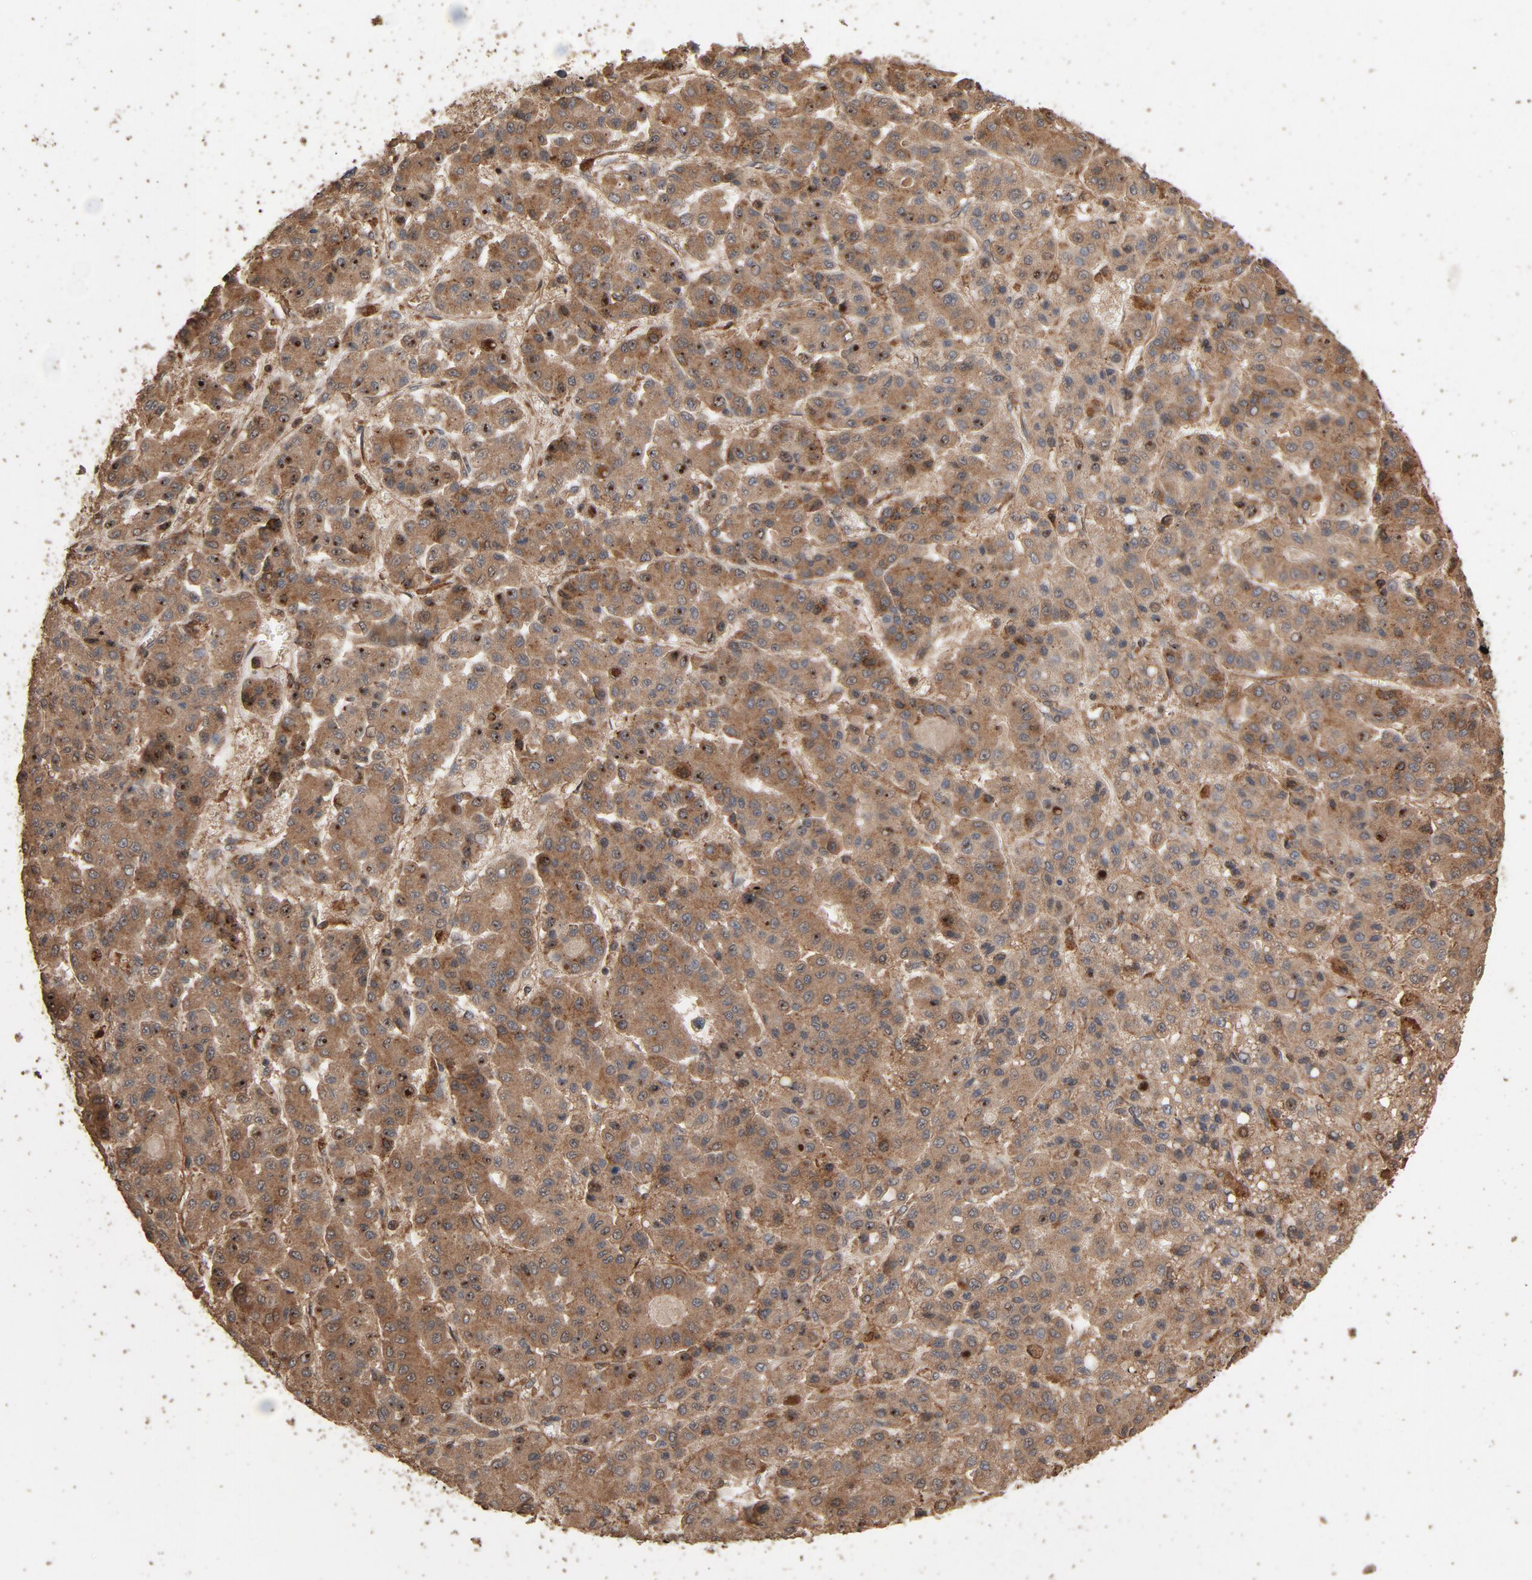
{"staining": {"intensity": "moderate", "quantity": ">75%", "location": "cytoplasmic/membranous"}, "tissue": "liver cancer", "cell_type": "Tumor cells", "image_type": "cancer", "snomed": [{"axis": "morphology", "description": "Carcinoma, Hepatocellular, NOS"}, {"axis": "topography", "description": "Liver"}], "caption": "About >75% of tumor cells in human hepatocellular carcinoma (liver) reveal moderate cytoplasmic/membranous protein positivity as visualized by brown immunohistochemical staining.", "gene": "RPS6KA6", "patient": {"sex": "male", "age": 70}}